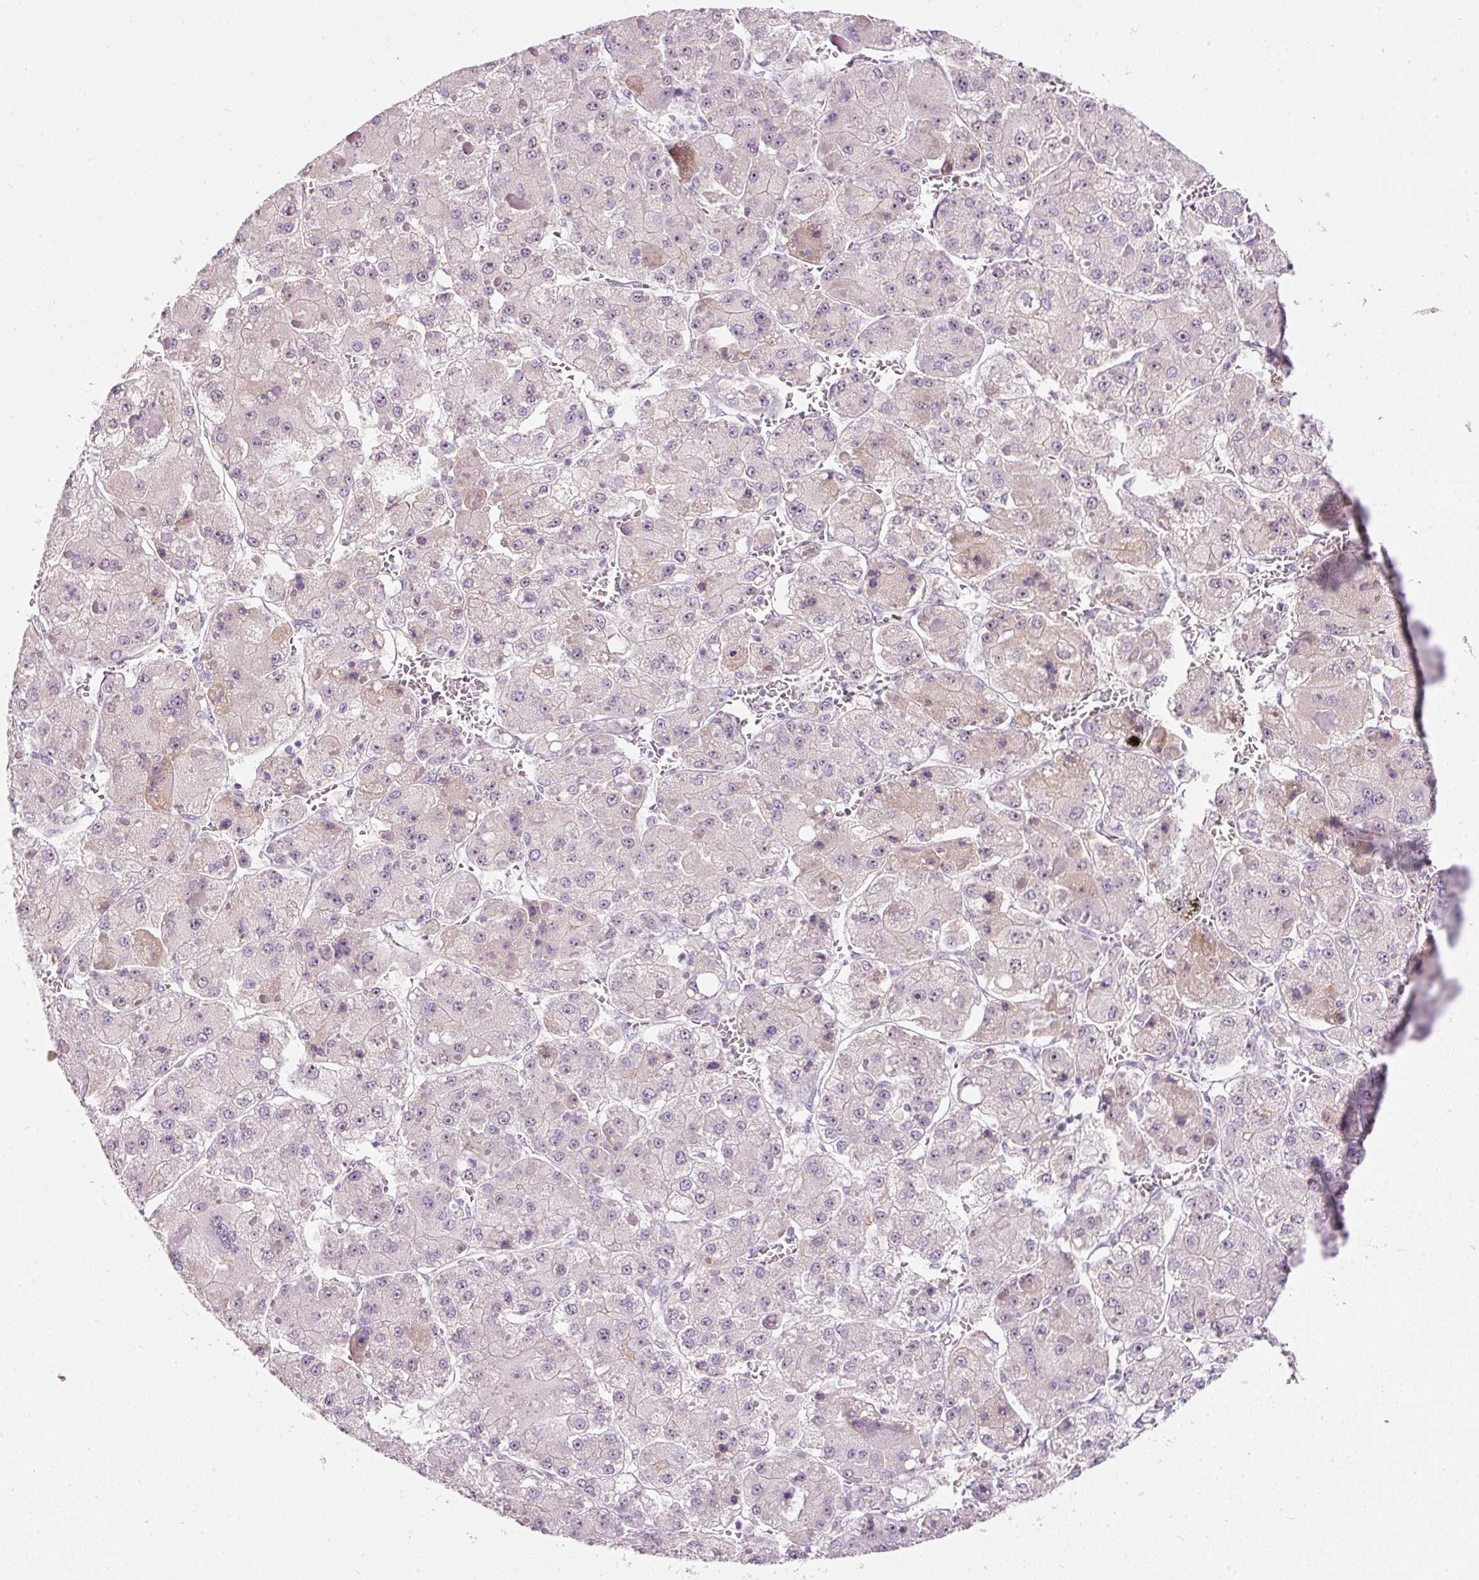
{"staining": {"intensity": "weak", "quantity": "<25%", "location": "nuclear"}, "tissue": "liver cancer", "cell_type": "Tumor cells", "image_type": "cancer", "snomed": [{"axis": "morphology", "description": "Carcinoma, Hepatocellular, NOS"}, {"axis": "topography", "description": "Liver"}], "caption": "The micrograph exhibits no significant staining in tumor cells of liver cancer.", "gene": "TMEM37", "patient": {"sex": "female", "age": 73}}